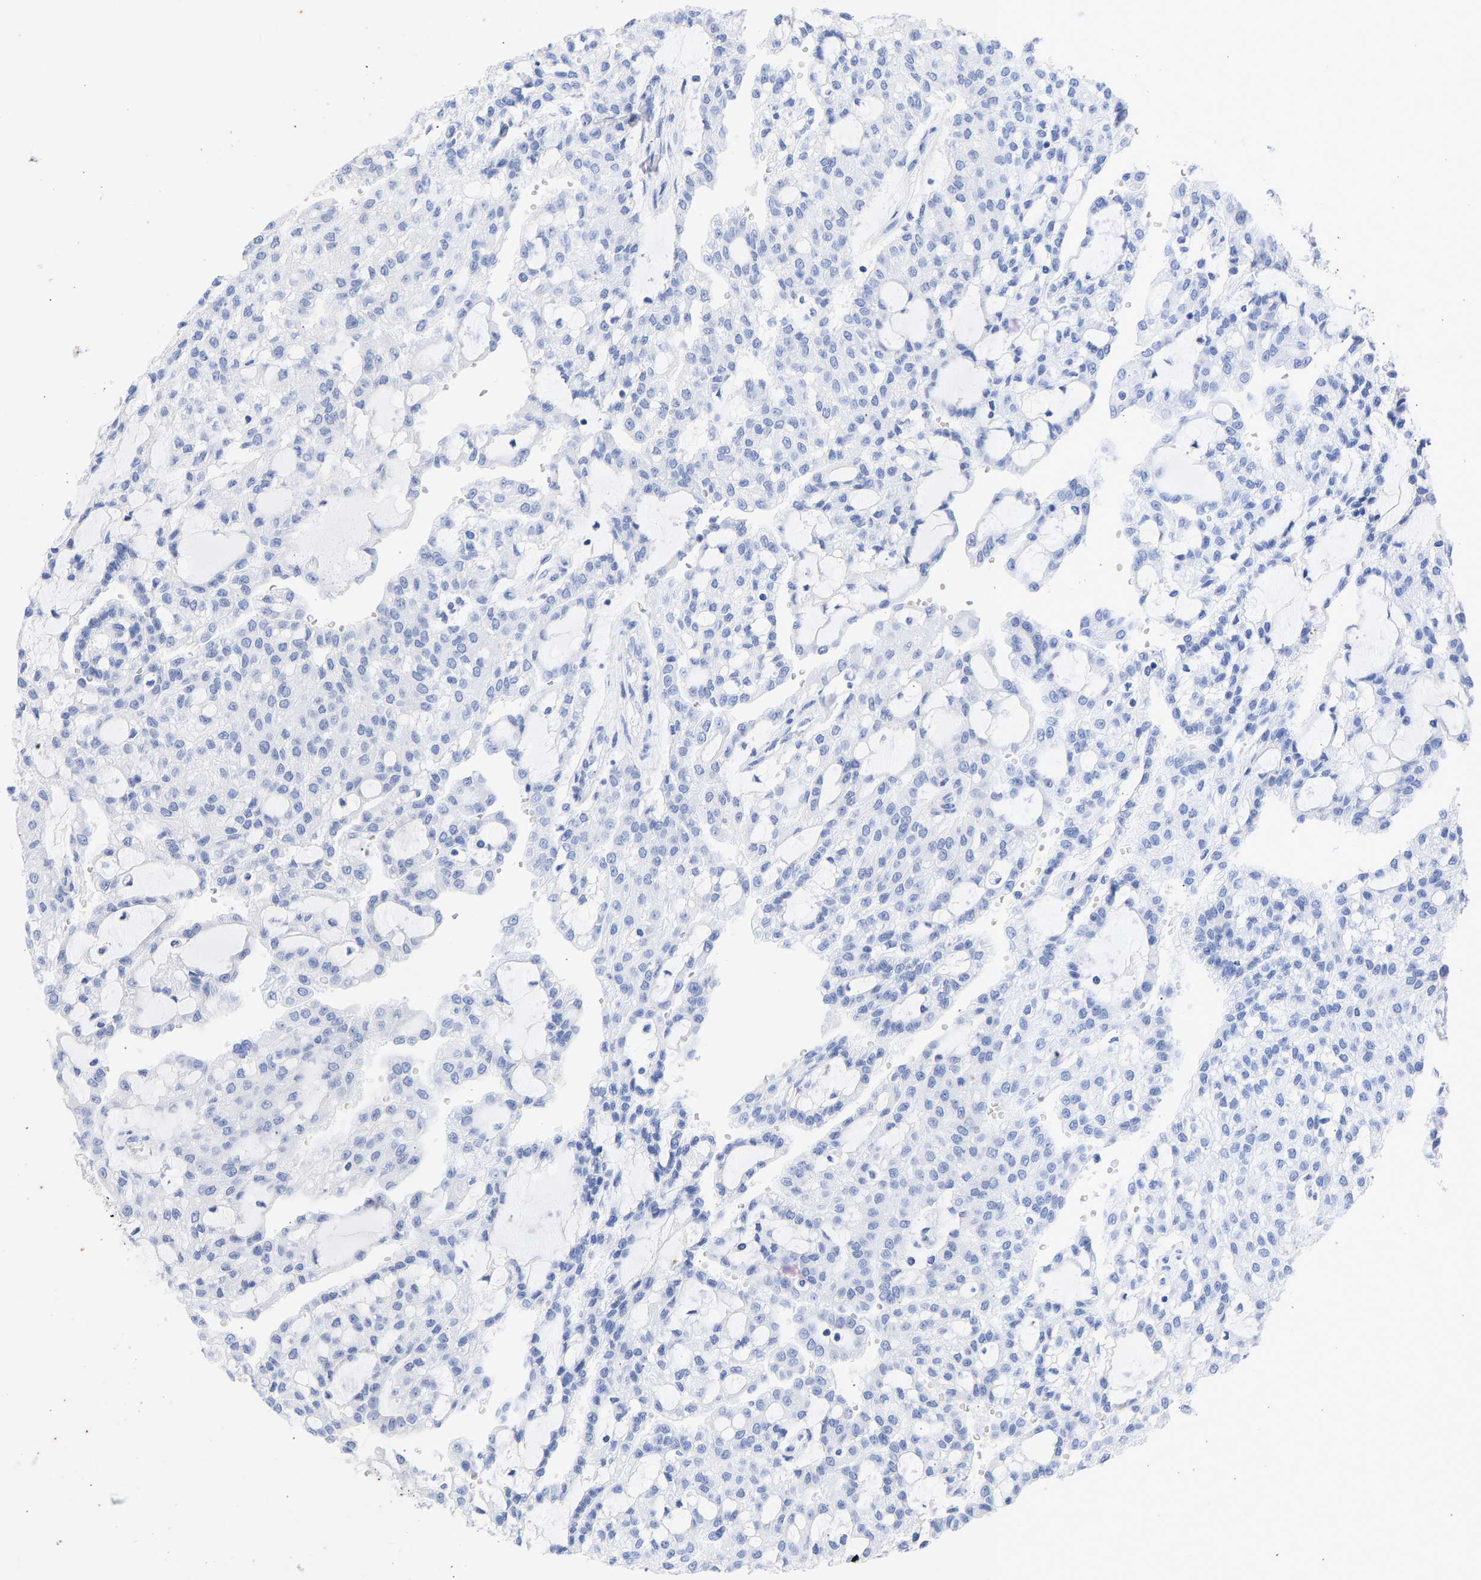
{"staining": {"intensity": "negative", "quantity": "none", "location": "none"}, "tissue": "renal cancer", "cell_type": "Tumor cells", "image_type": "cancer", "snomed": [{"axis": "morphology", "description": "Adenocarcinoma, NOS"}, {"axis": "topography", "description": "Kidney"}], "caption": "Adenocarcinoma (renal) was stained to show a protein in brown. There is no significant staining in tumor cells.", "gene": "KRT1", "patient": {"sex": "male", "age": 63}}